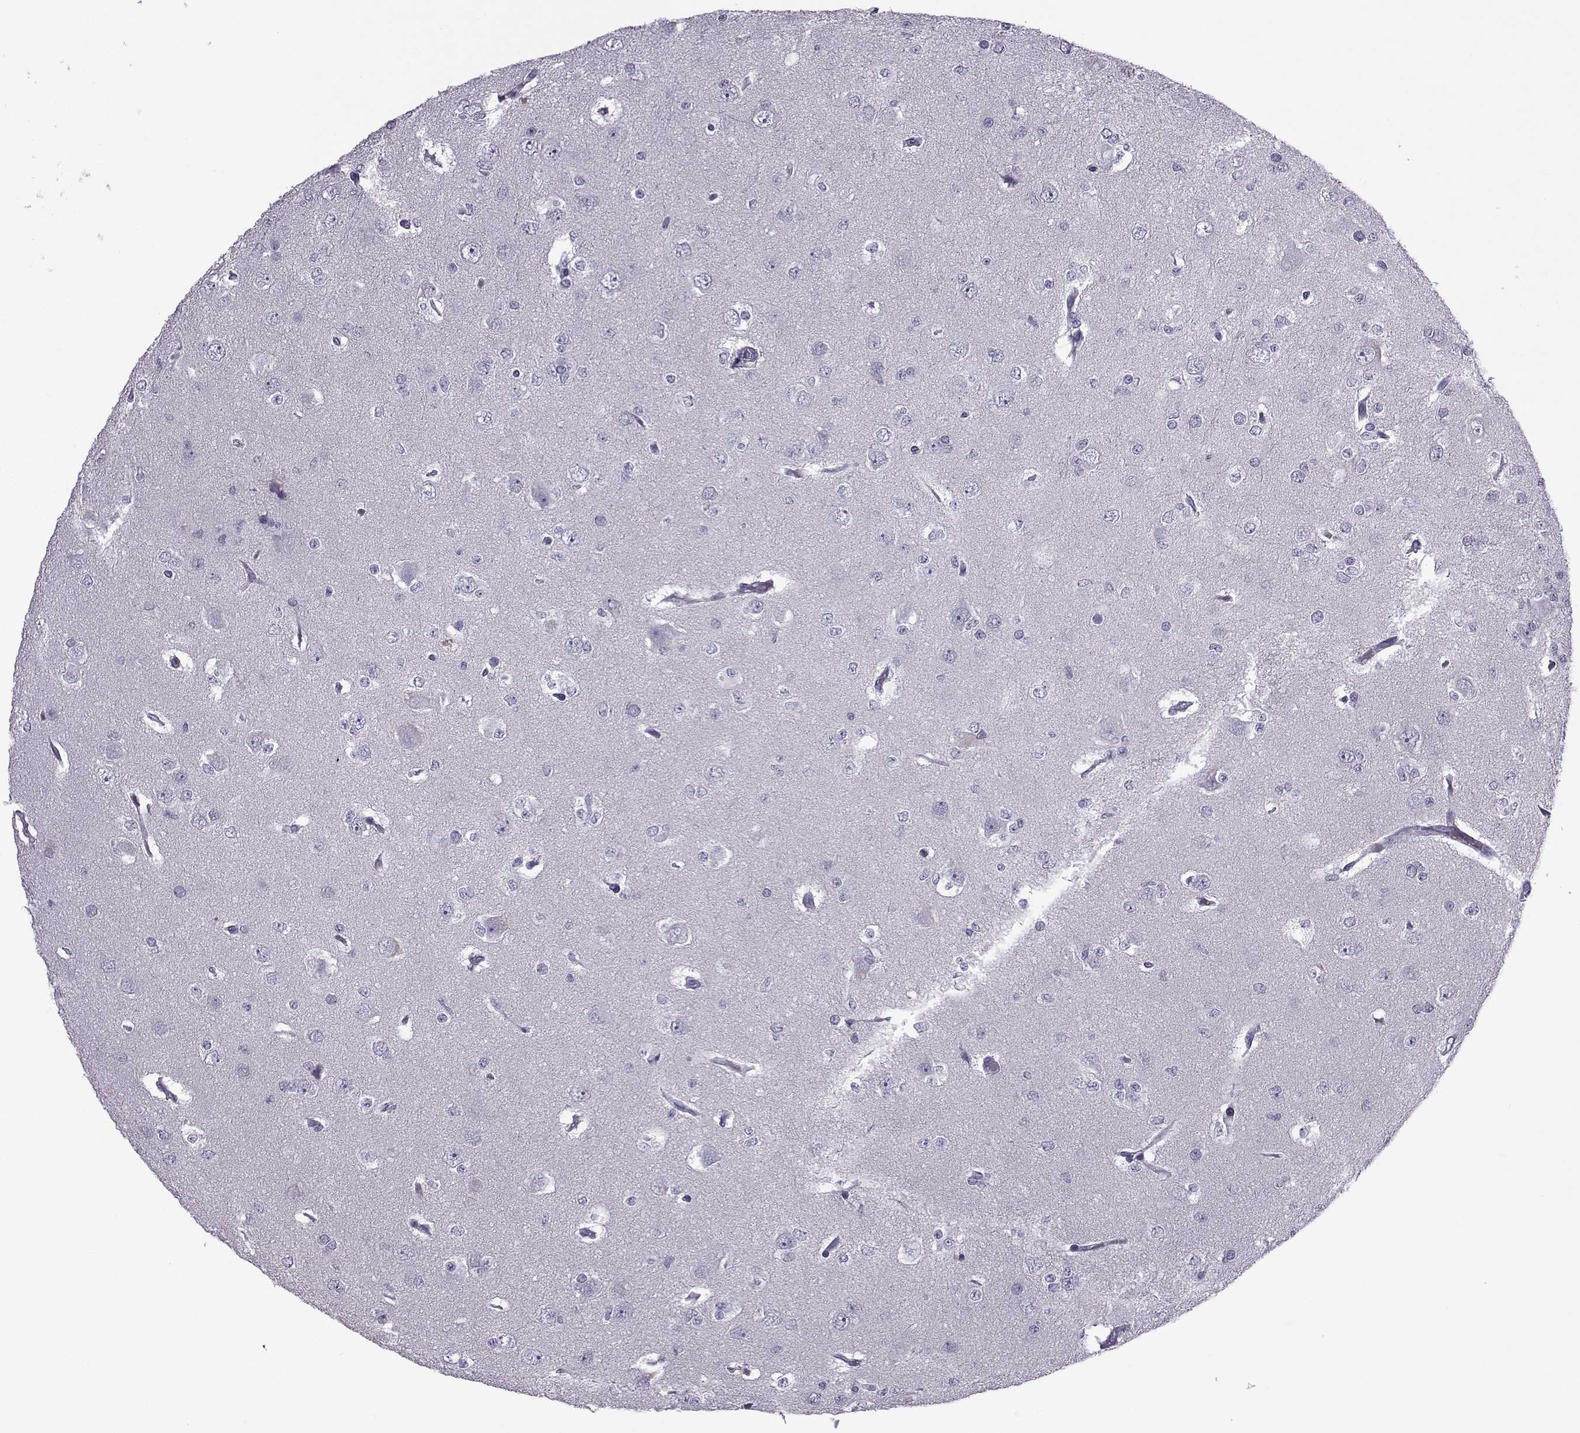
{"staining": {"intensity": "negative", "quantity": "none", "location": "none"}, "tissue": "glioma", "cell_type": "Tumor cells", "image_type": "cancer", "snomed": [{"axis": "morphology", "description": "Glioma, malignant, Low grade"}, {"axis": "topography", "description": "Brain"}], "caption": "This micrograph is of glioma stained with IHC to label a protein in brown with the nuclei are counter-stained blue. There is no staining in tumor cells.", "gene": "OIP5", "patient": {"sex": "male", "age": 27}}